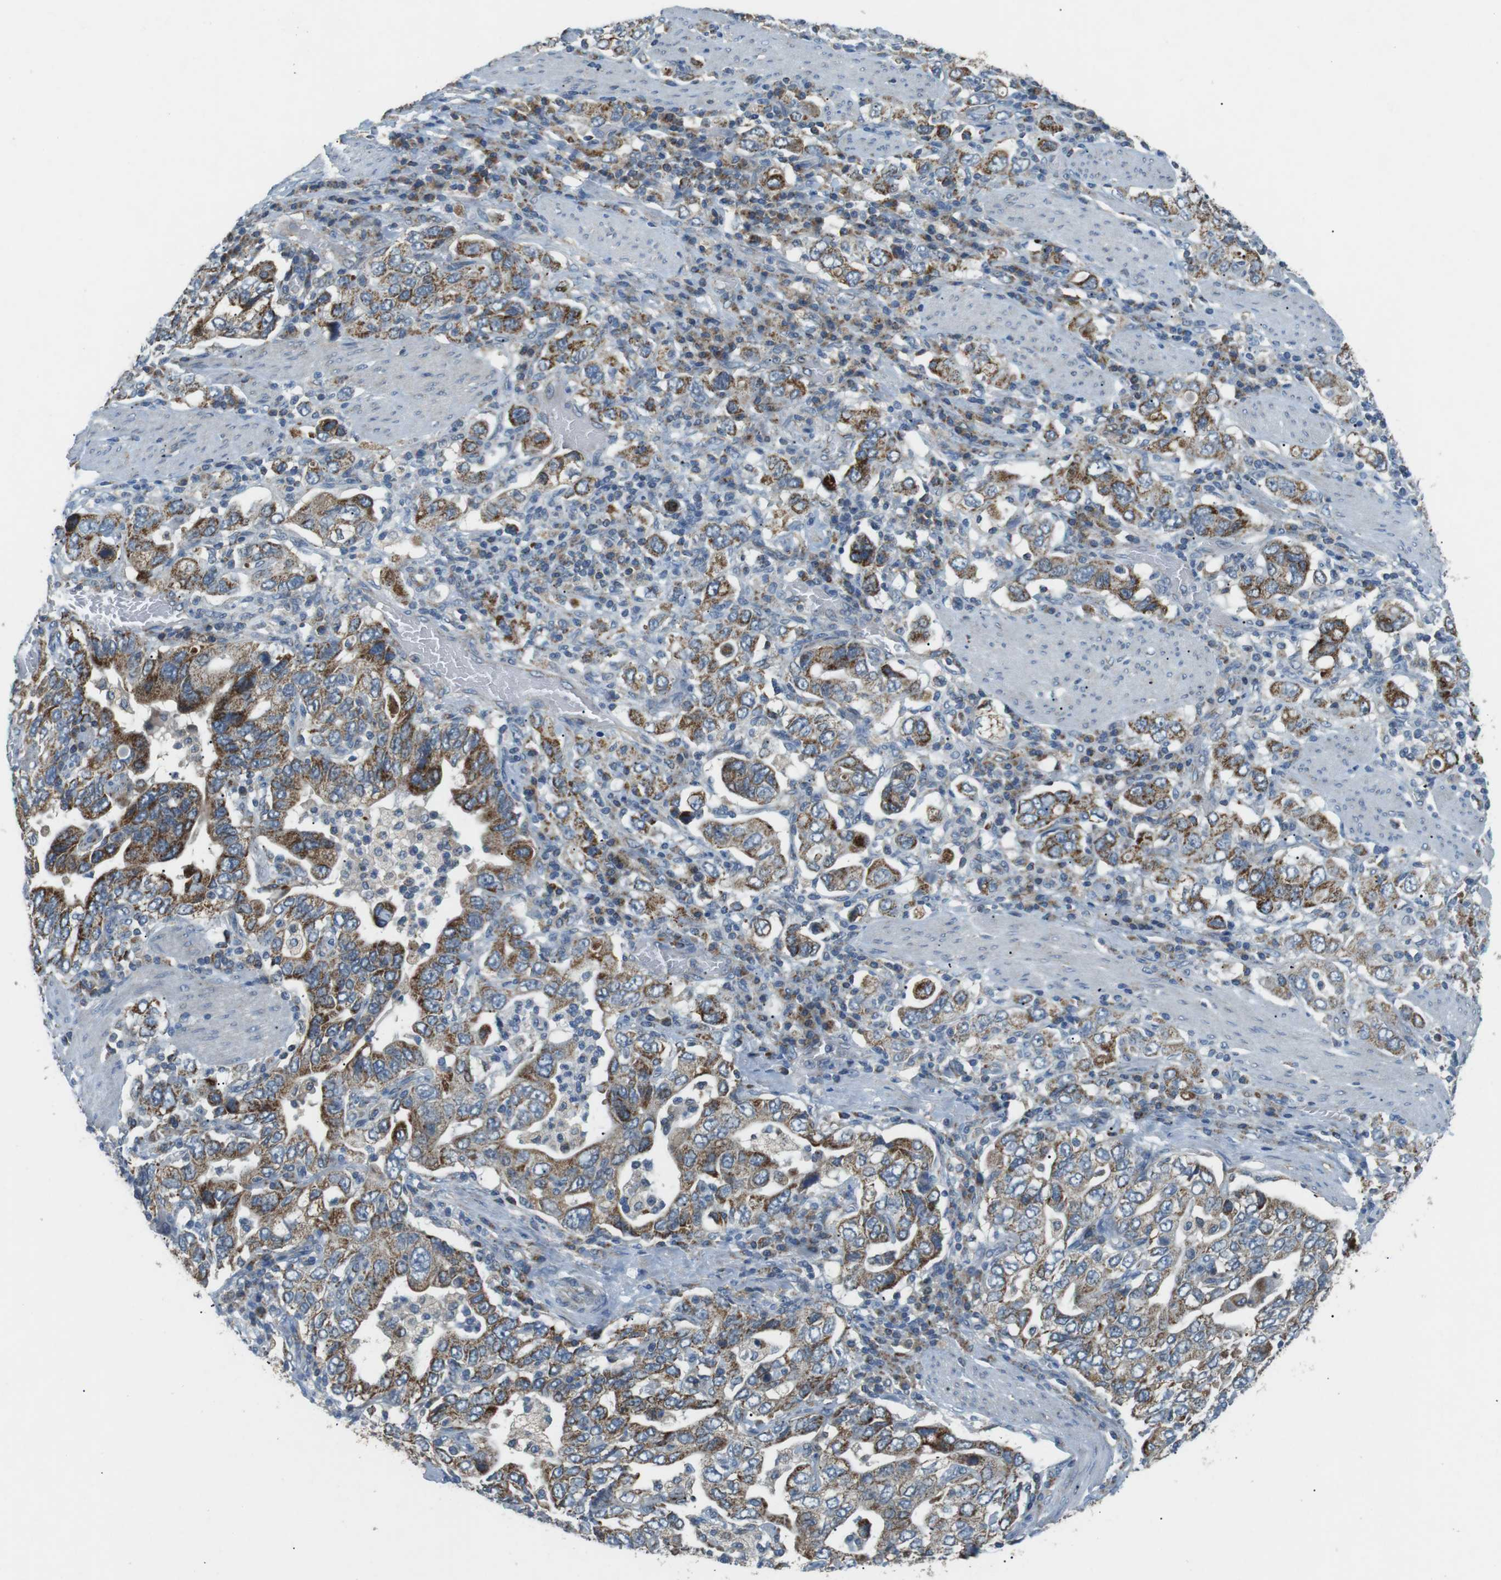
{"staining": {"intensity": "moderate", "quantity": ">75%", "location": "cytoplasmic/membranous"}, "tissue": "stomach cancer", "cell_type": "Tumor cells", "image_type": "cancer", "snomed": [{"axis": "morphology", "description": "Adenocarcinoma, NOS"}, {"axis": "topography", "description": "Stomach, upper"}], "caption": "Immunohistochemical staining of human adenocarcinoma (stomach) displays medium levels of moderate cytoplasmic/membranous protein staining in approximately >75% of tumor cells. The protein is shown in brown color, while the nuclei are stained blue.", "gene": "BACE1", "patient": {"sex": "male", "age": 62}}